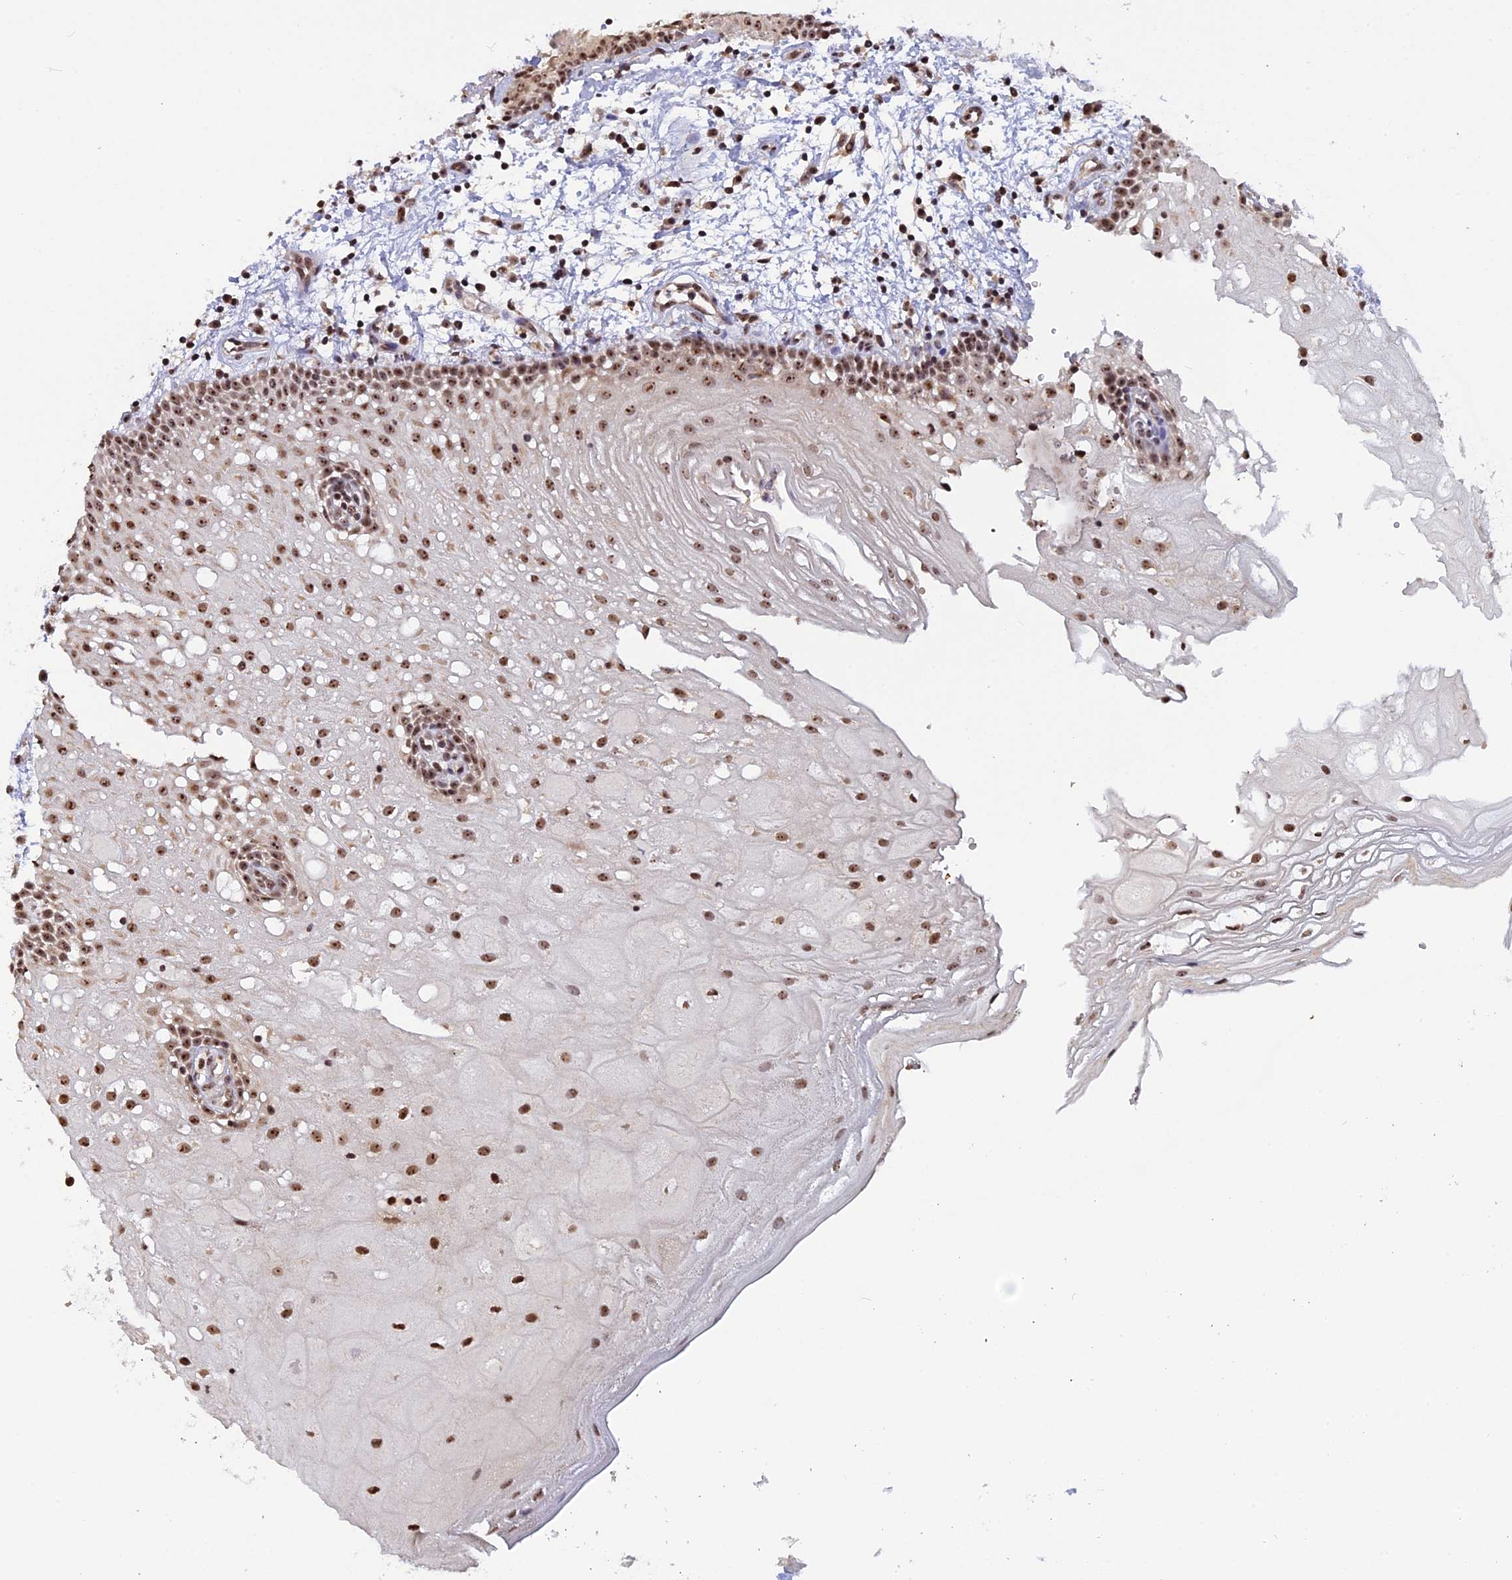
{"staining": {"intensity": "moderate", "quantity": "25%-75%", "location": "nuclear"}, "tissue": "oral mucosa", "cell_type": "Squamous epithelial cells", "image_type": "normal", "snomed": [{"axis": "morphology", "description": "Normal tissue, NOS"}, {"axis": "topography", "description": "Oral tissue"}], "caption": "Protein expression analysis of unremarkable oral mucosa demonstrates moderate nuclear positivity in about 25%-75% of squamous epithelial cells.", "gene": "MGA", "patient": {"sex": "male", "age": 74}}